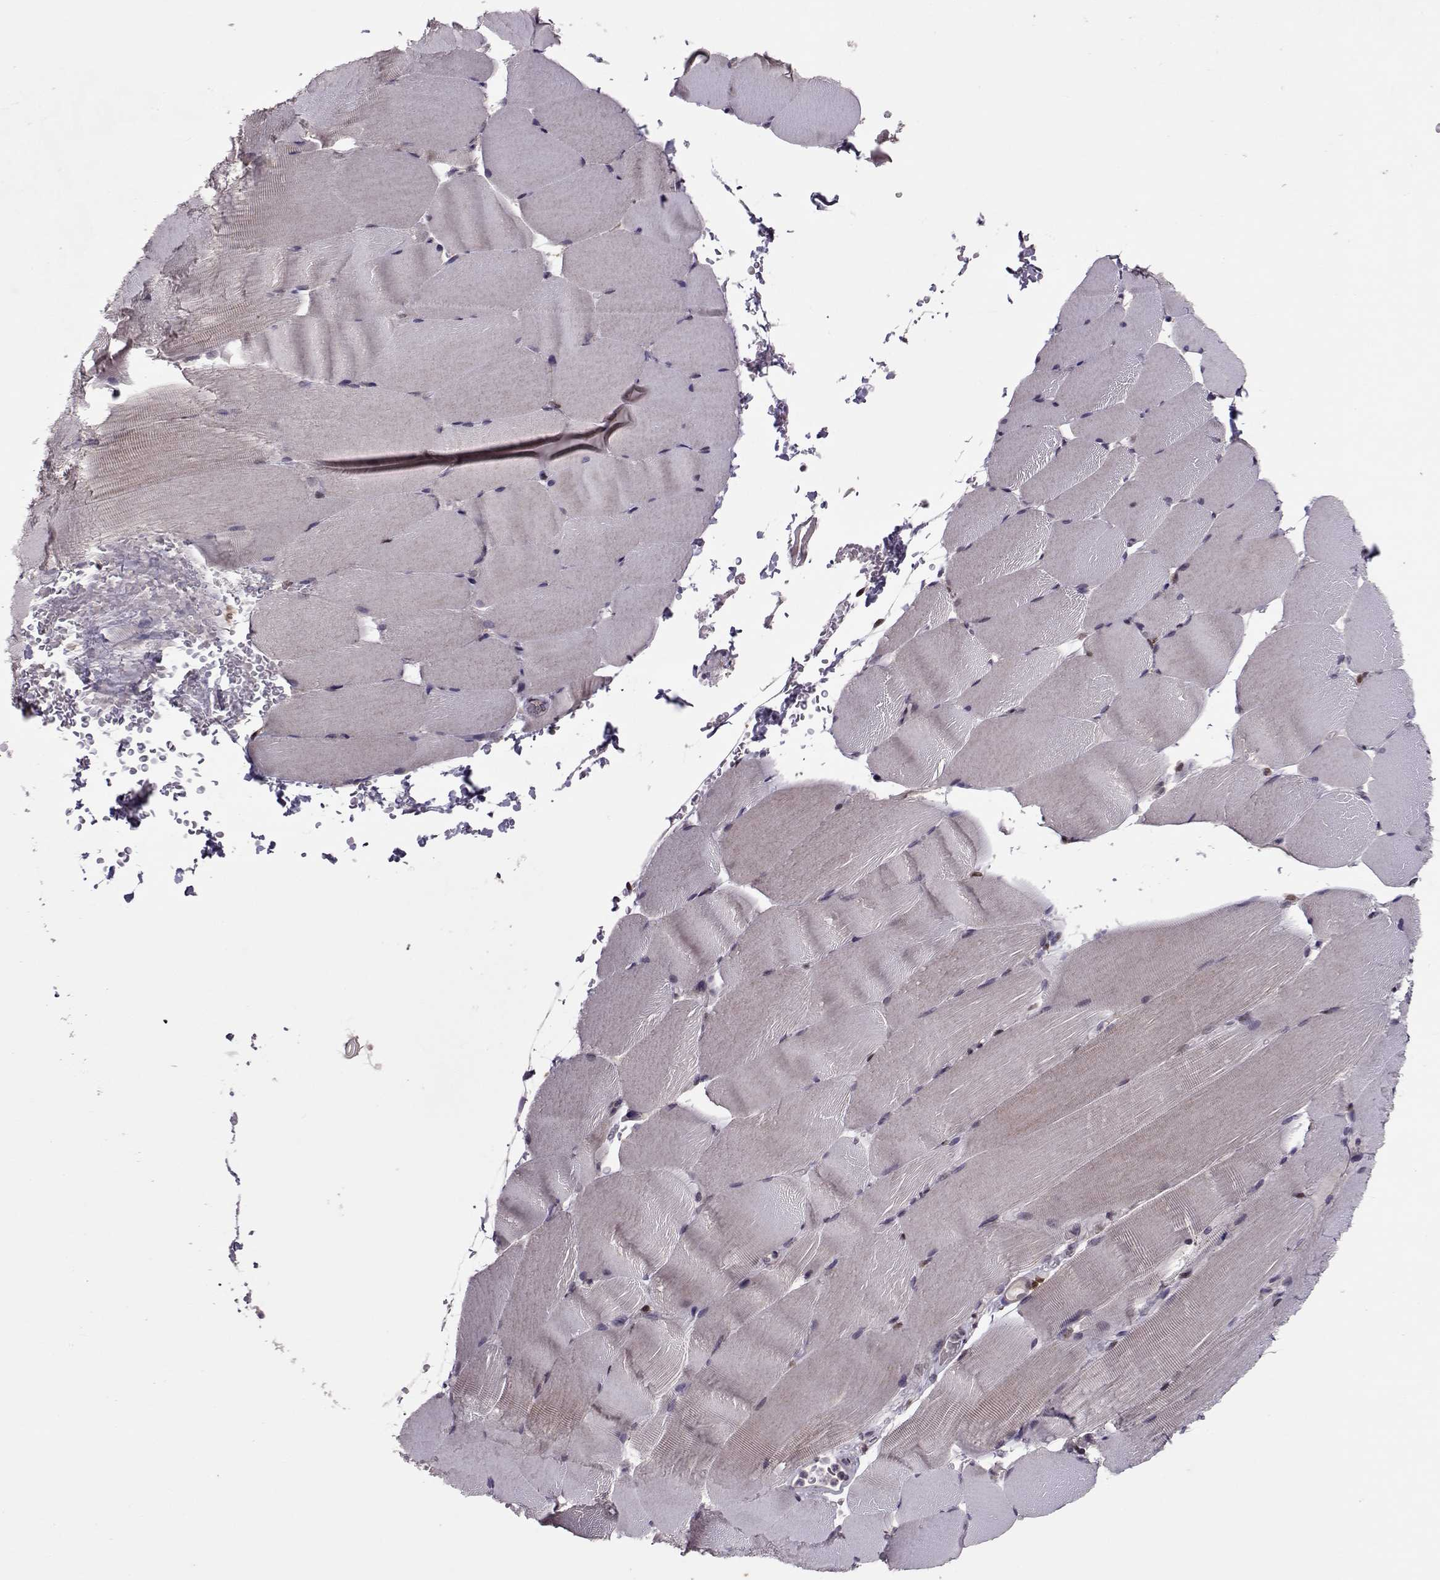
{"staining": {"intensity": "negative", "quantity": "none", "location": "none"}, "tissue": "skeletal muscle", "cell_type": "Myocytes", "image_type": "normal", "snomed": [{"axis": "morphology", "description": "Normal tissue, NOS"}, {"axis": "topography", "description": "Skeletal muscle"}], "caption": "Human skeletal muscle stained for a protein using immunohistochemistry reveals no staining in myocytes.", "gene": "CDK4", "patient": {"sex": "female", "age": 37}}